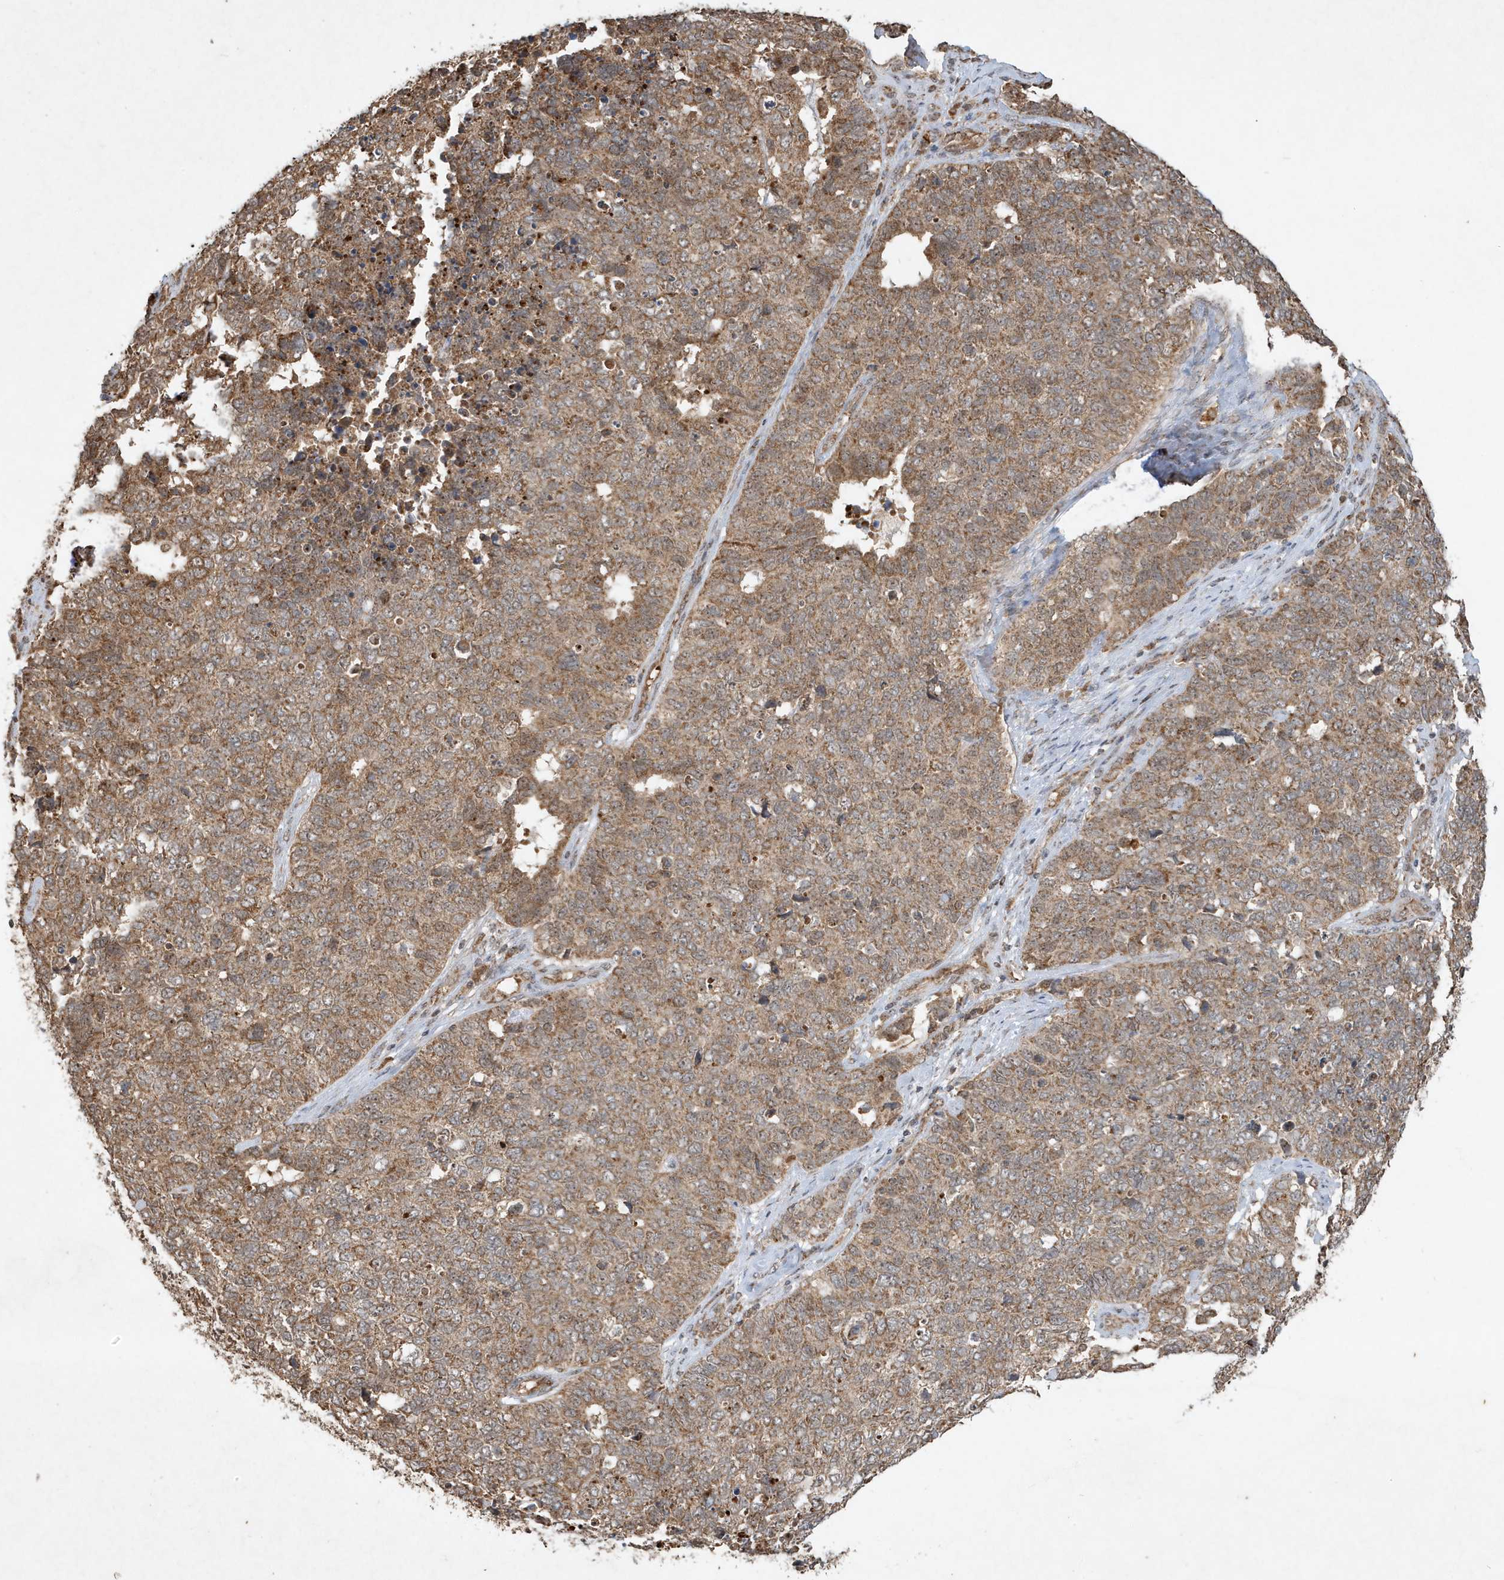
{"staining": {"intensity": "moderate", "quantity": ">75%", "location": "cytoplasmic/membranous"}, "tissue": "cervical cancer", "cell_type": "Tumor cells", "image_type": "cancer", "snomed": [{"axis": "morphology", "description": "Squamous cell carcinoma, NOS"}, {"axis": "topography", "description": "Cervix"}], "caption": "The photomicrograph shows staining of cervical cancer (squamous cell carcinoma), revealing moderate cytoplasmic/membranous protein staining (brown color) within tumor cells.", "gene": "ABCB9", "patient": {"sex": "female", "age": 63}}